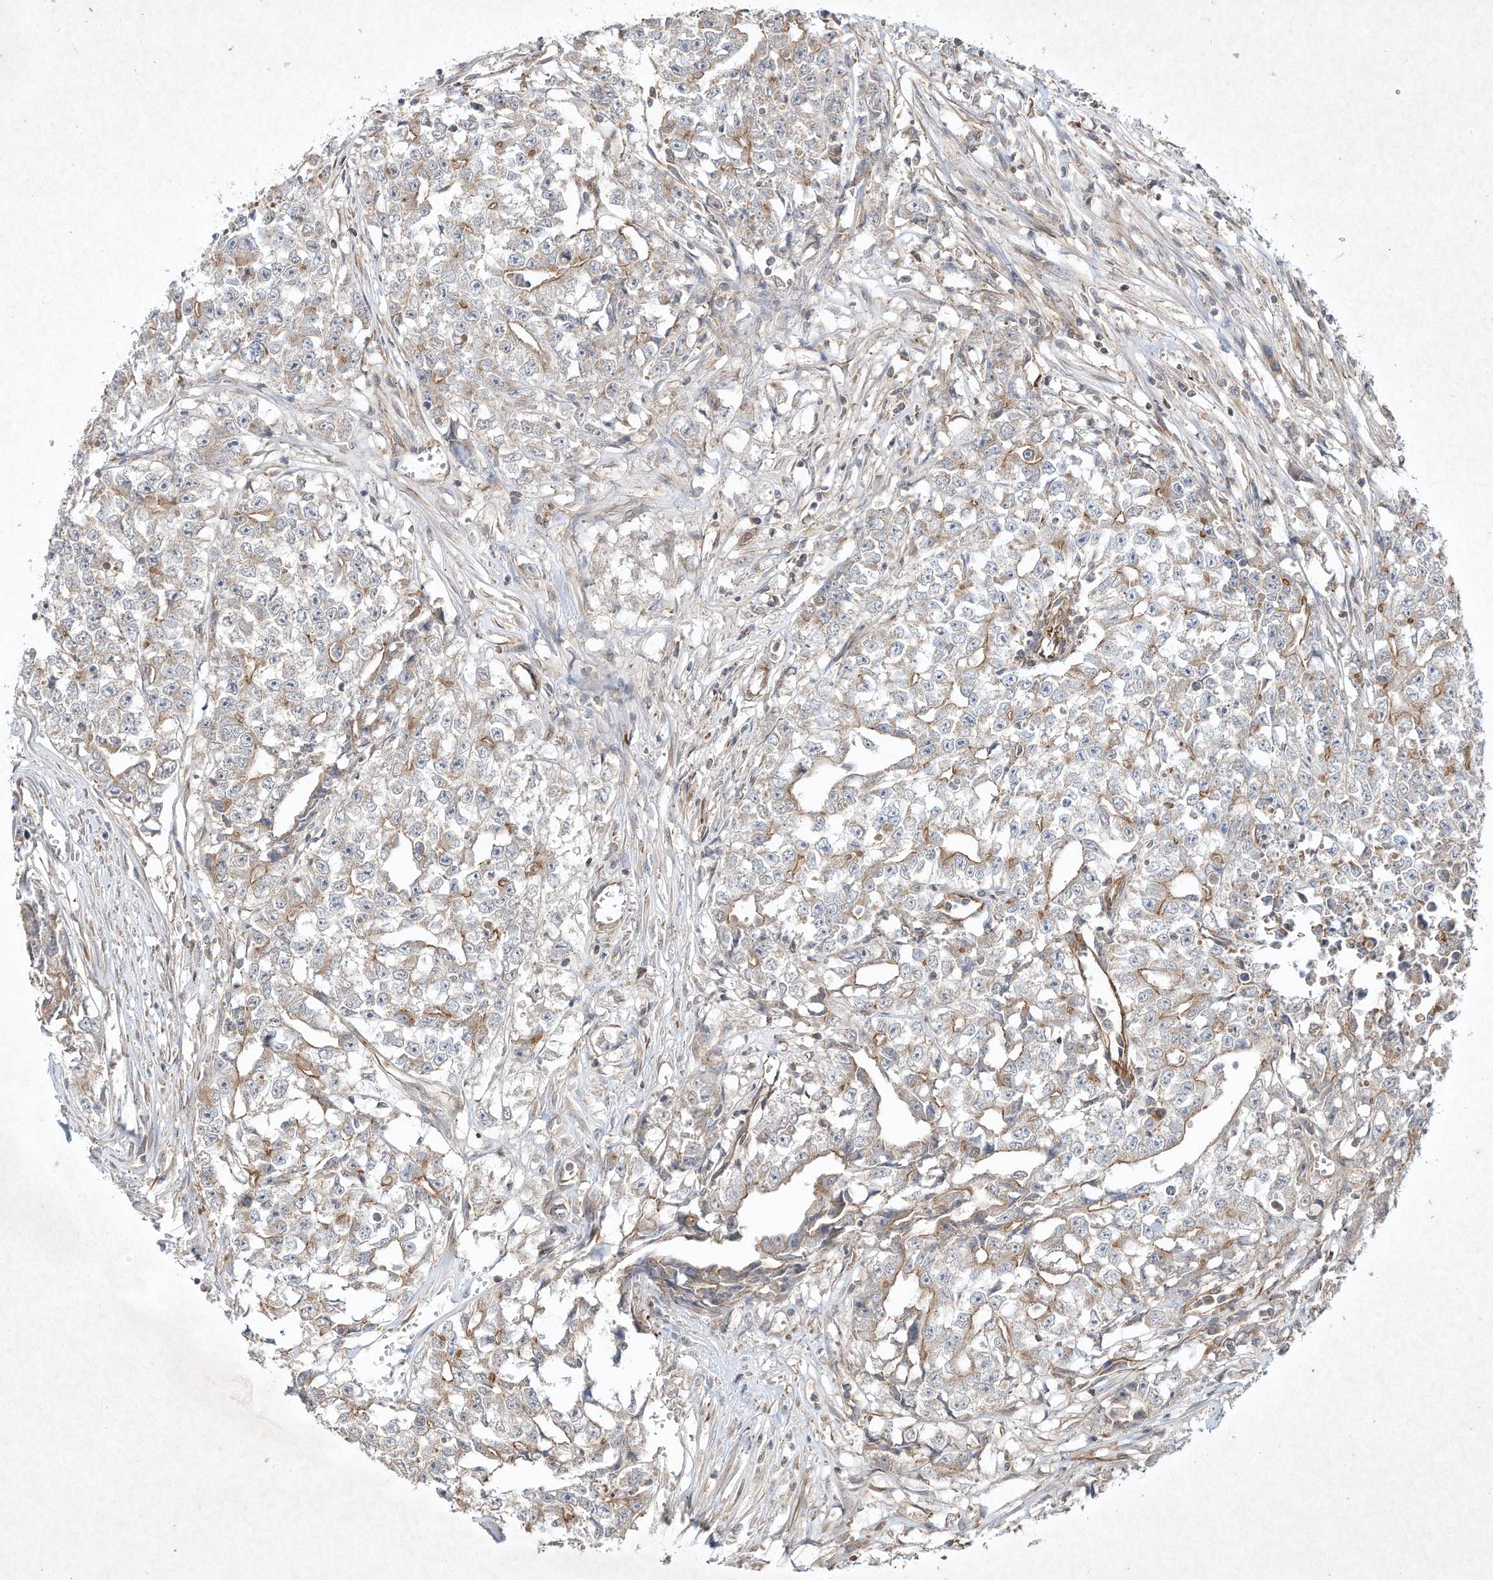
{"staining": {"intensity": "weak", "quantity": "25%-75%", "location": "cytoplasmic/membranous"}, "tissue": "testis cancer", "cell_type": "Tumor cells", "image_type": "cancer", "snomed": [{"axis": "morphology", "description": "Seminoma, NOS"}, {"axis": "morphology", "description": "Carcinoma, Embryonal, NOS"}, {"axis": "topography", "description": "Testis"}], "caption": "IHC micrograph of neoplastic tissue: embryonal carcinoma (testis) stained using immunohistochemistry (IHC) shows low levels of weak protein expression localized specifically in the cytoplasmic/membranous of tumor cells, appearing as a cytoplasmic/membranous brown color.", "gene": "HTR5A", "patient": {"sex": "male", "age": 43}}